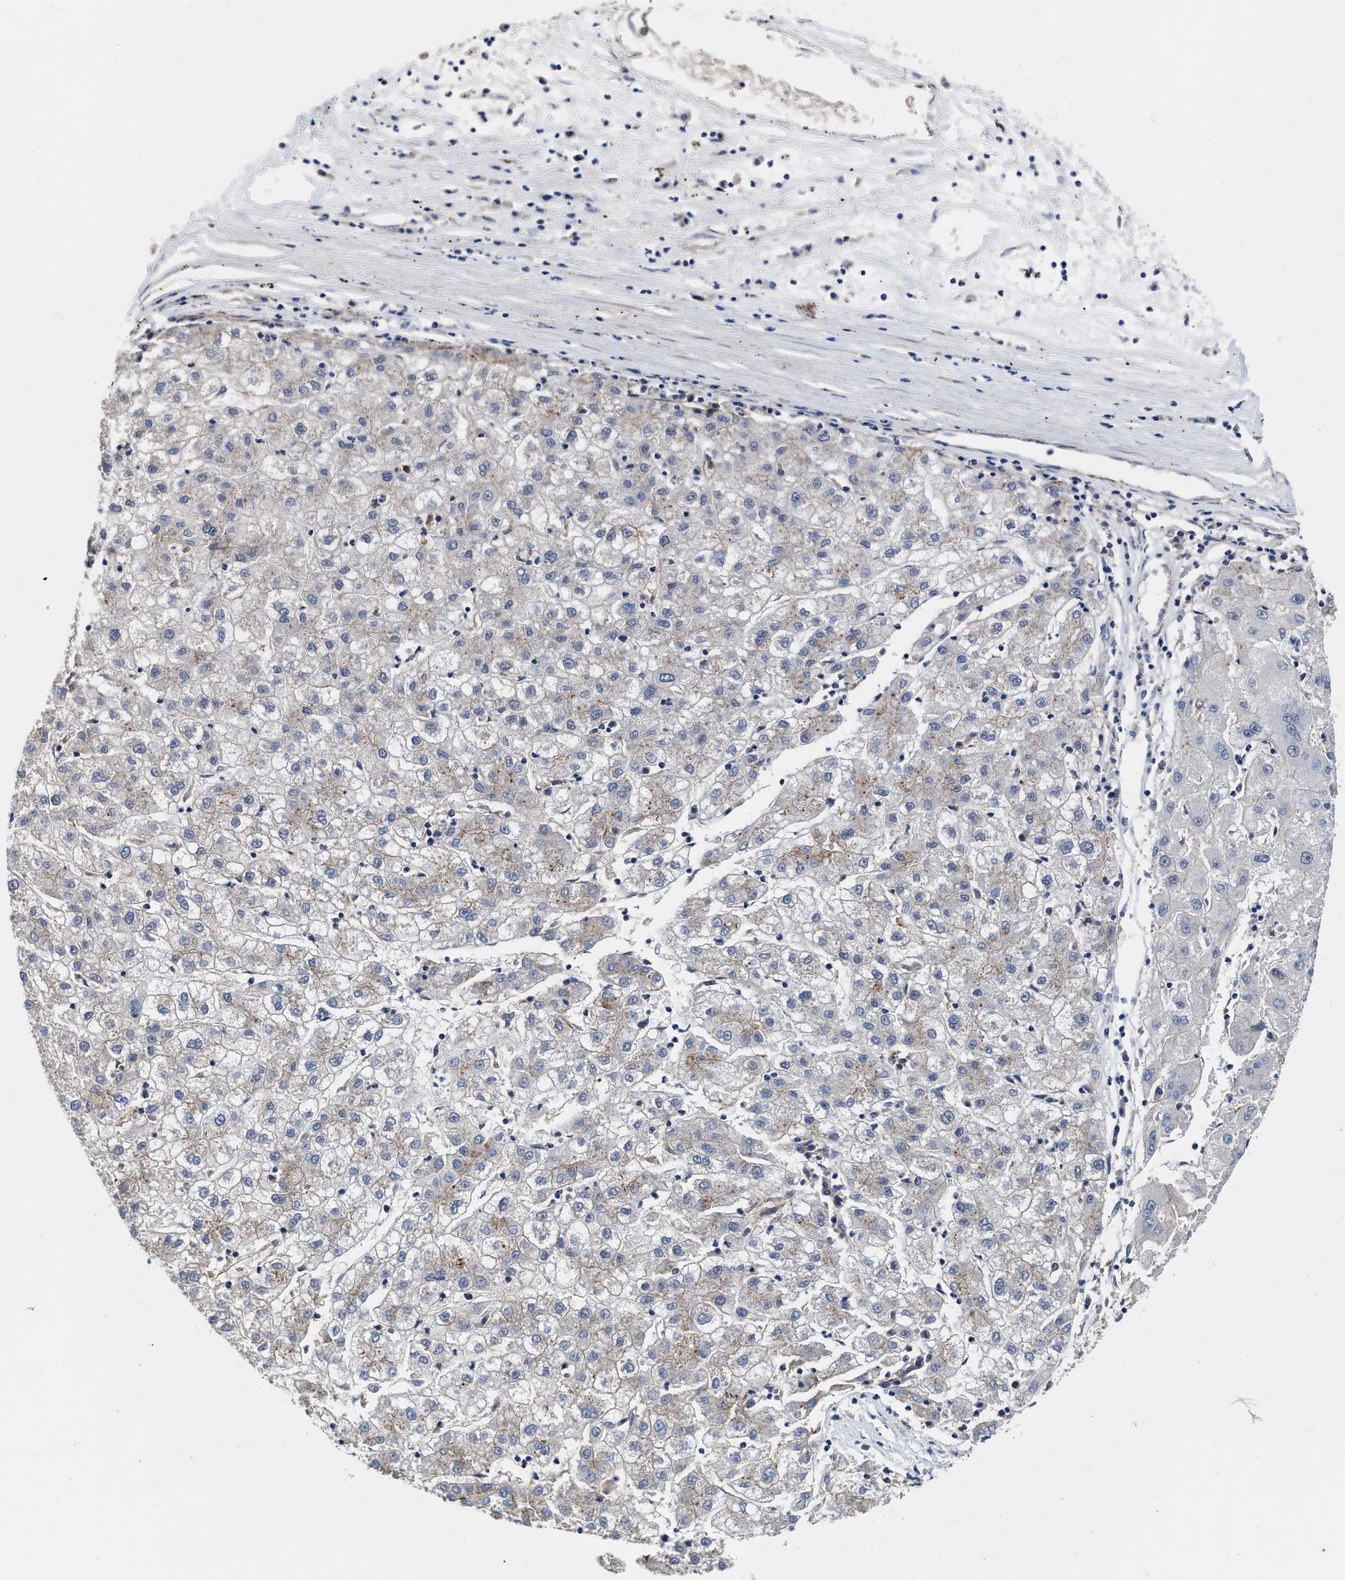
{"staining": {"intensity": "negative", "quantity": "none", "location": "none"}, "tissue": "liver cancer", "cell_type": "Tumor cells", "image_type": "cancer", "snomed": [{"axis": "morphology", "description": "Carcinoma, Hepatocellular, NOS"}, {"axis": "topography", "description": "Liver"}], "caption": "This is a micrograph of IHC staining of liver cancer, which shows no expression in tumor cells.", "gene": "PKD2", "patient": {"sex": "male", "age": 72}}